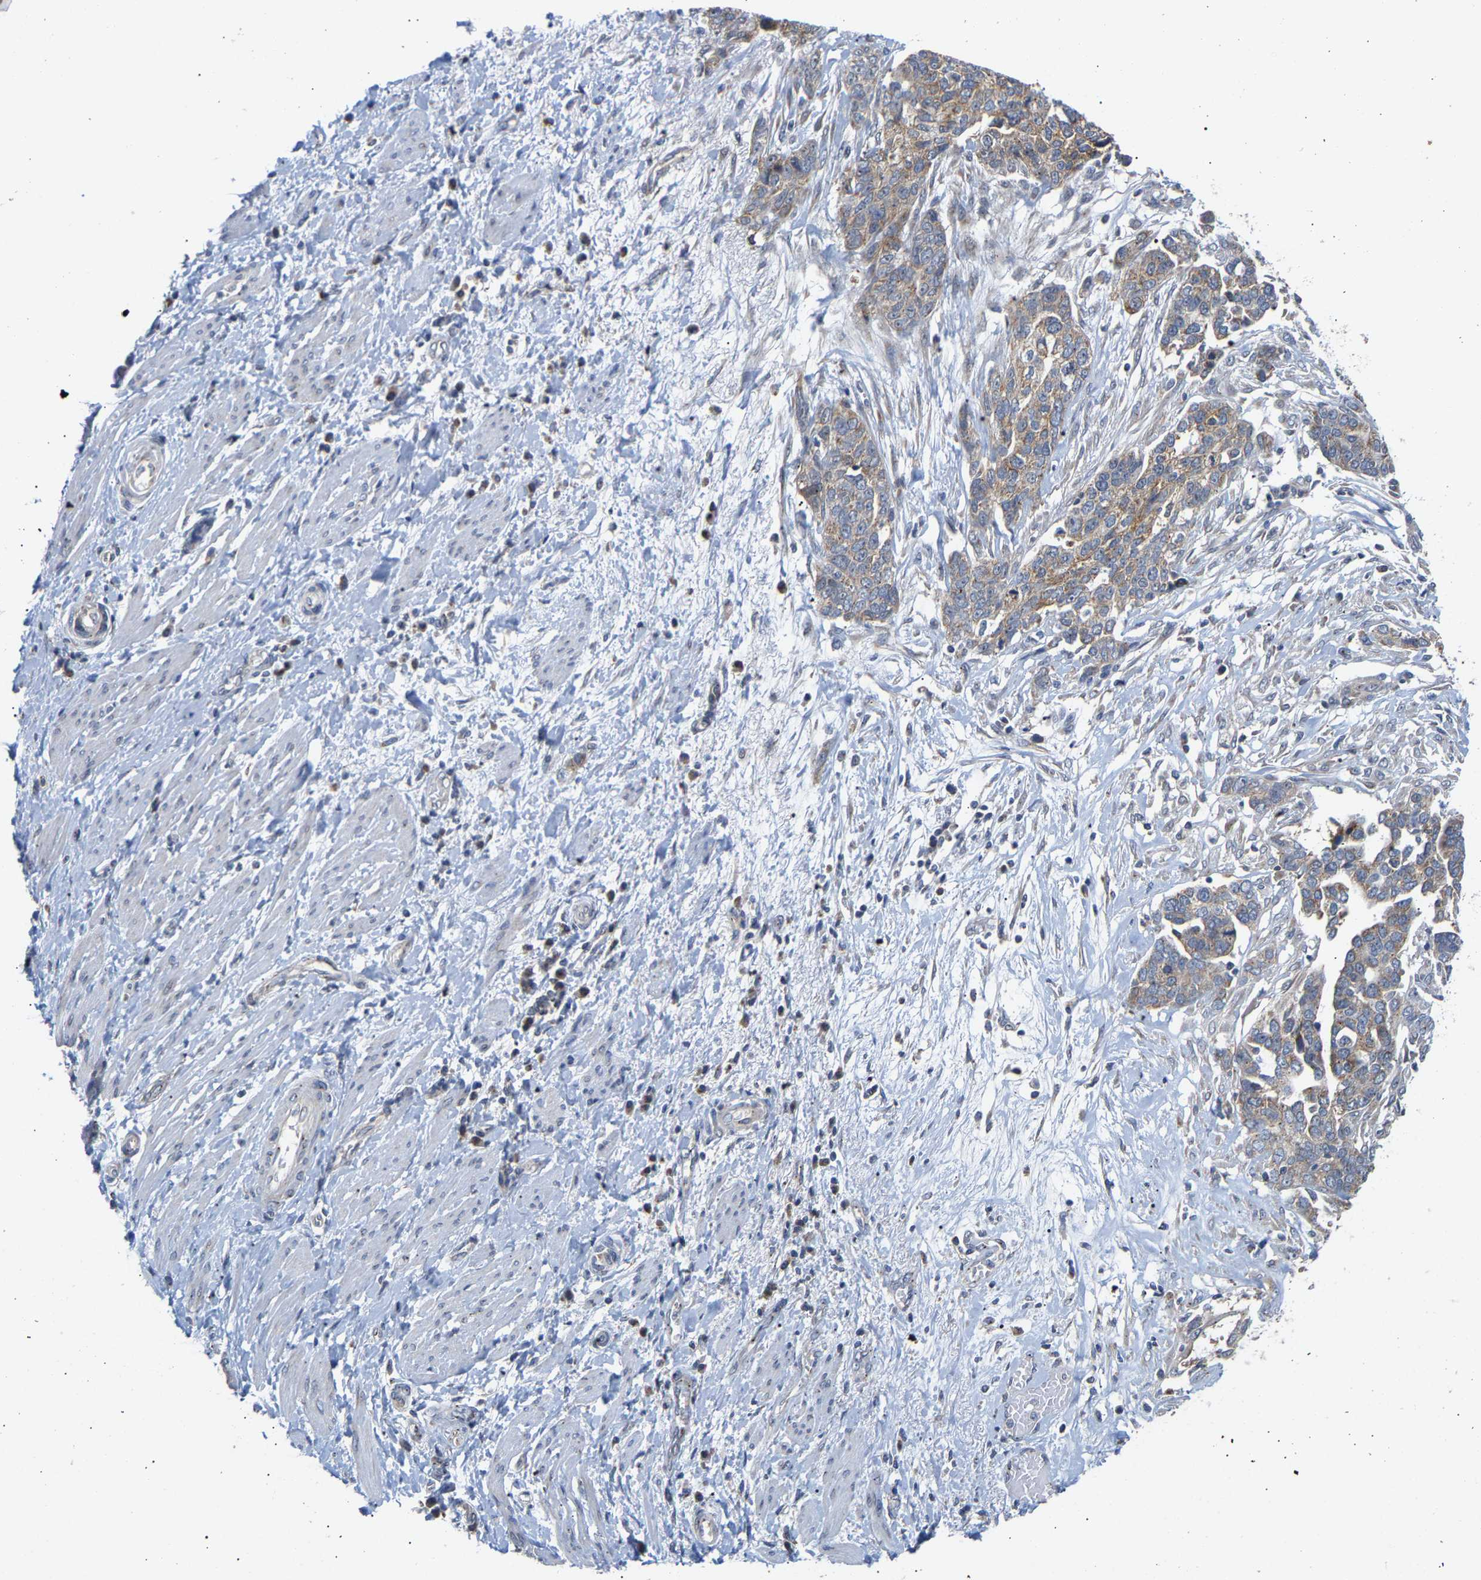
{"staining": {"intensity": "weak", "quantity": ">75%", "location": "cytoplasmic/membranous"}, "tissue": "ovarian cancer", "cell_type": "Tumor cells", "image_type": "cancer", "snomed": [{"axis": "morphology", "description": "Cystadenocarcinoma, serous, NOS"}, {"axis": "topography", "description": "Ovary"}], "caption": "Weak cytoplasmic/membranous staining for a protein is seen in approximately >75% of tumor cells of ovarian serous cystadenocarcinoma using immunohistochemistry (IHC).", "gene": "PCNT", "patient": {"sex": "female", "age": 44}}